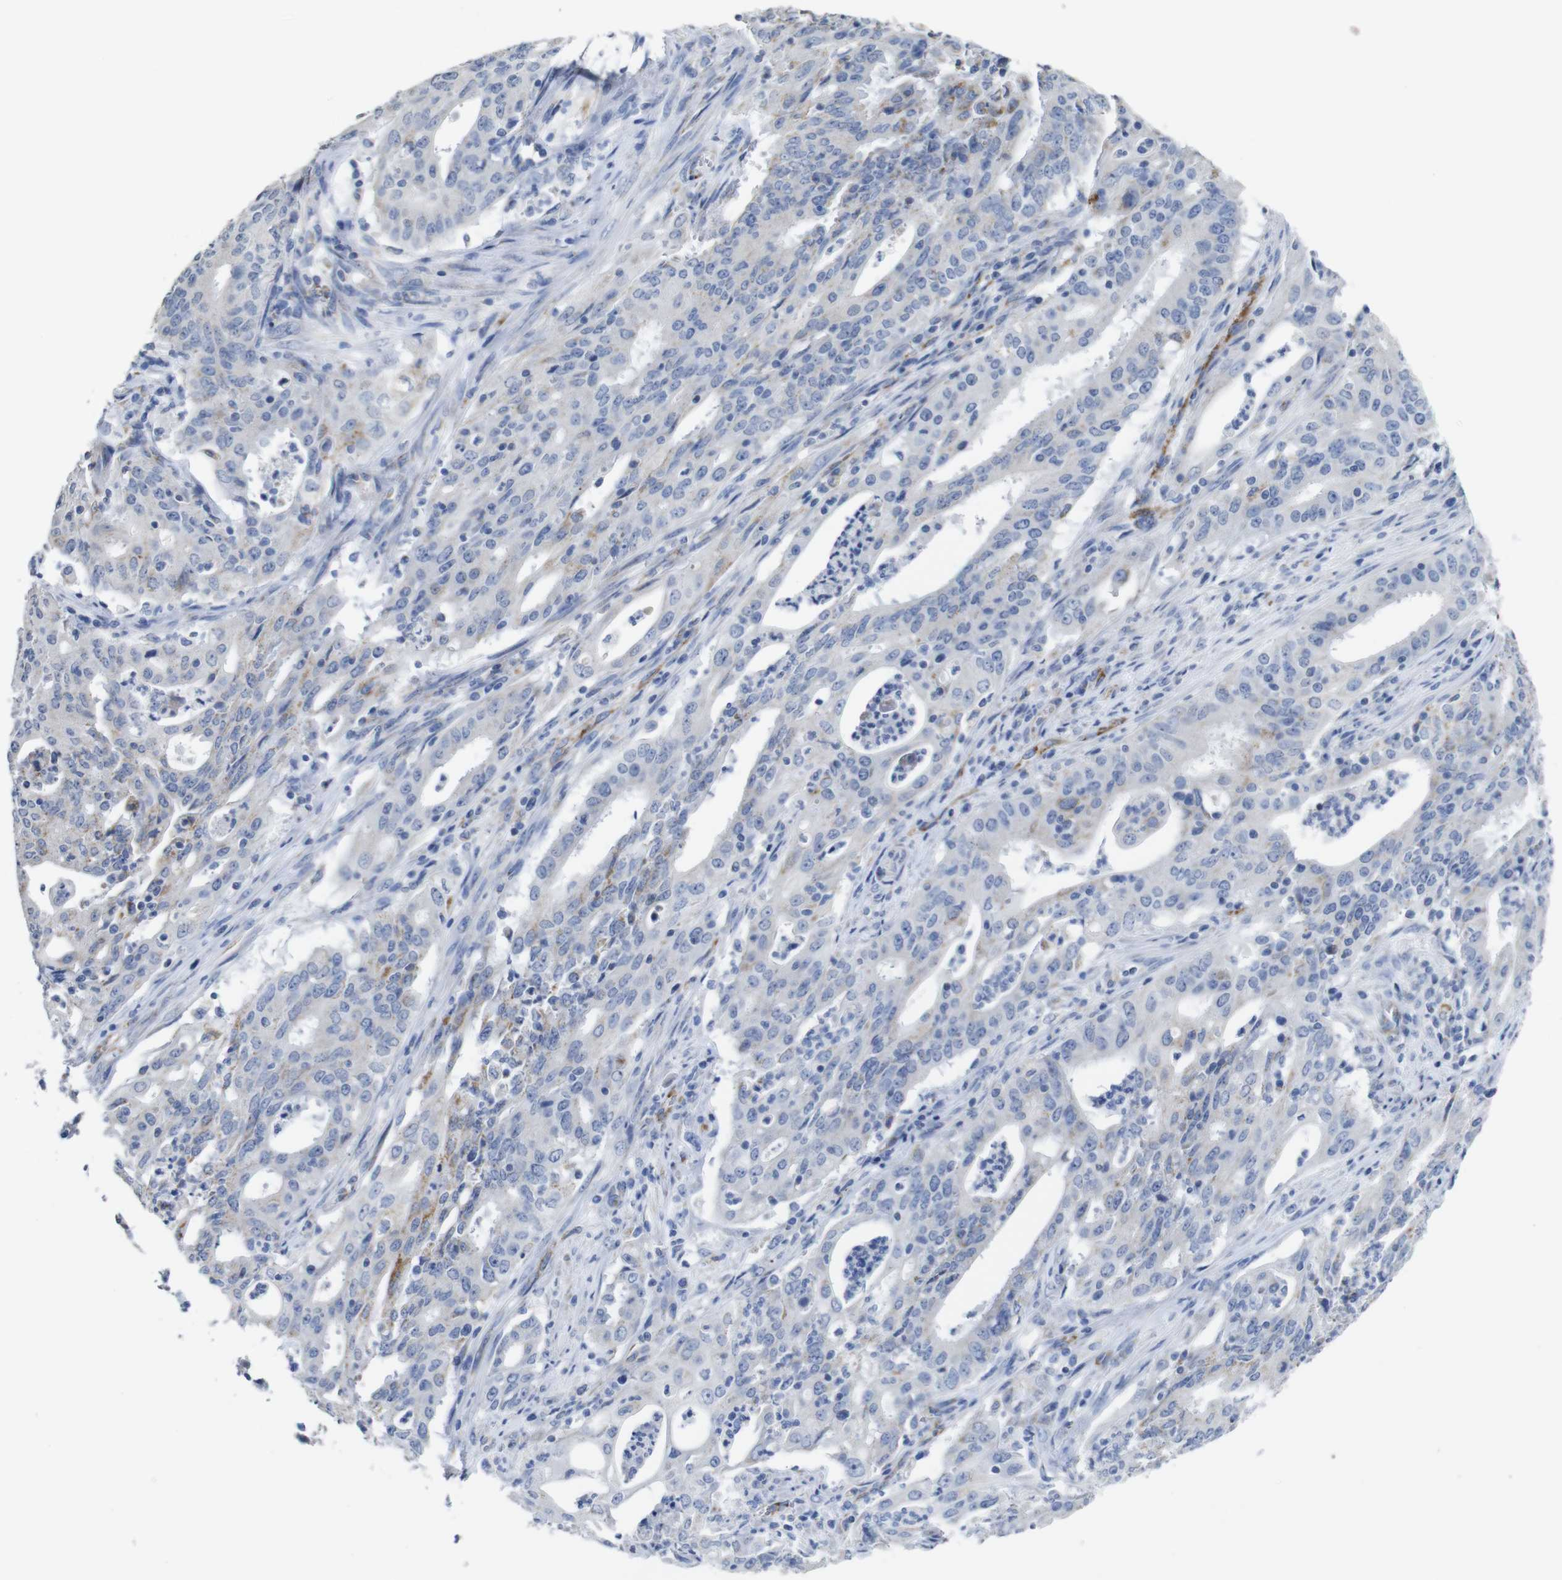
{"staining": {"intensity": "negative", "quantity": "none", "location": "none"}, "tissue": "cervical cancer", "cell_type": "Tumor cells", "image_type": "cancer", "snomed": [{"axis": "morphology", "description": "Adenocarcinoma, NOS"}, {"axis": "topography", "description": "Cervix"}], "caption": "There is no significant staining in tumor cells of cervical adenocarcinoma.", "gene": "MAOA", "patient": {"sex": "female", "age": 44}}